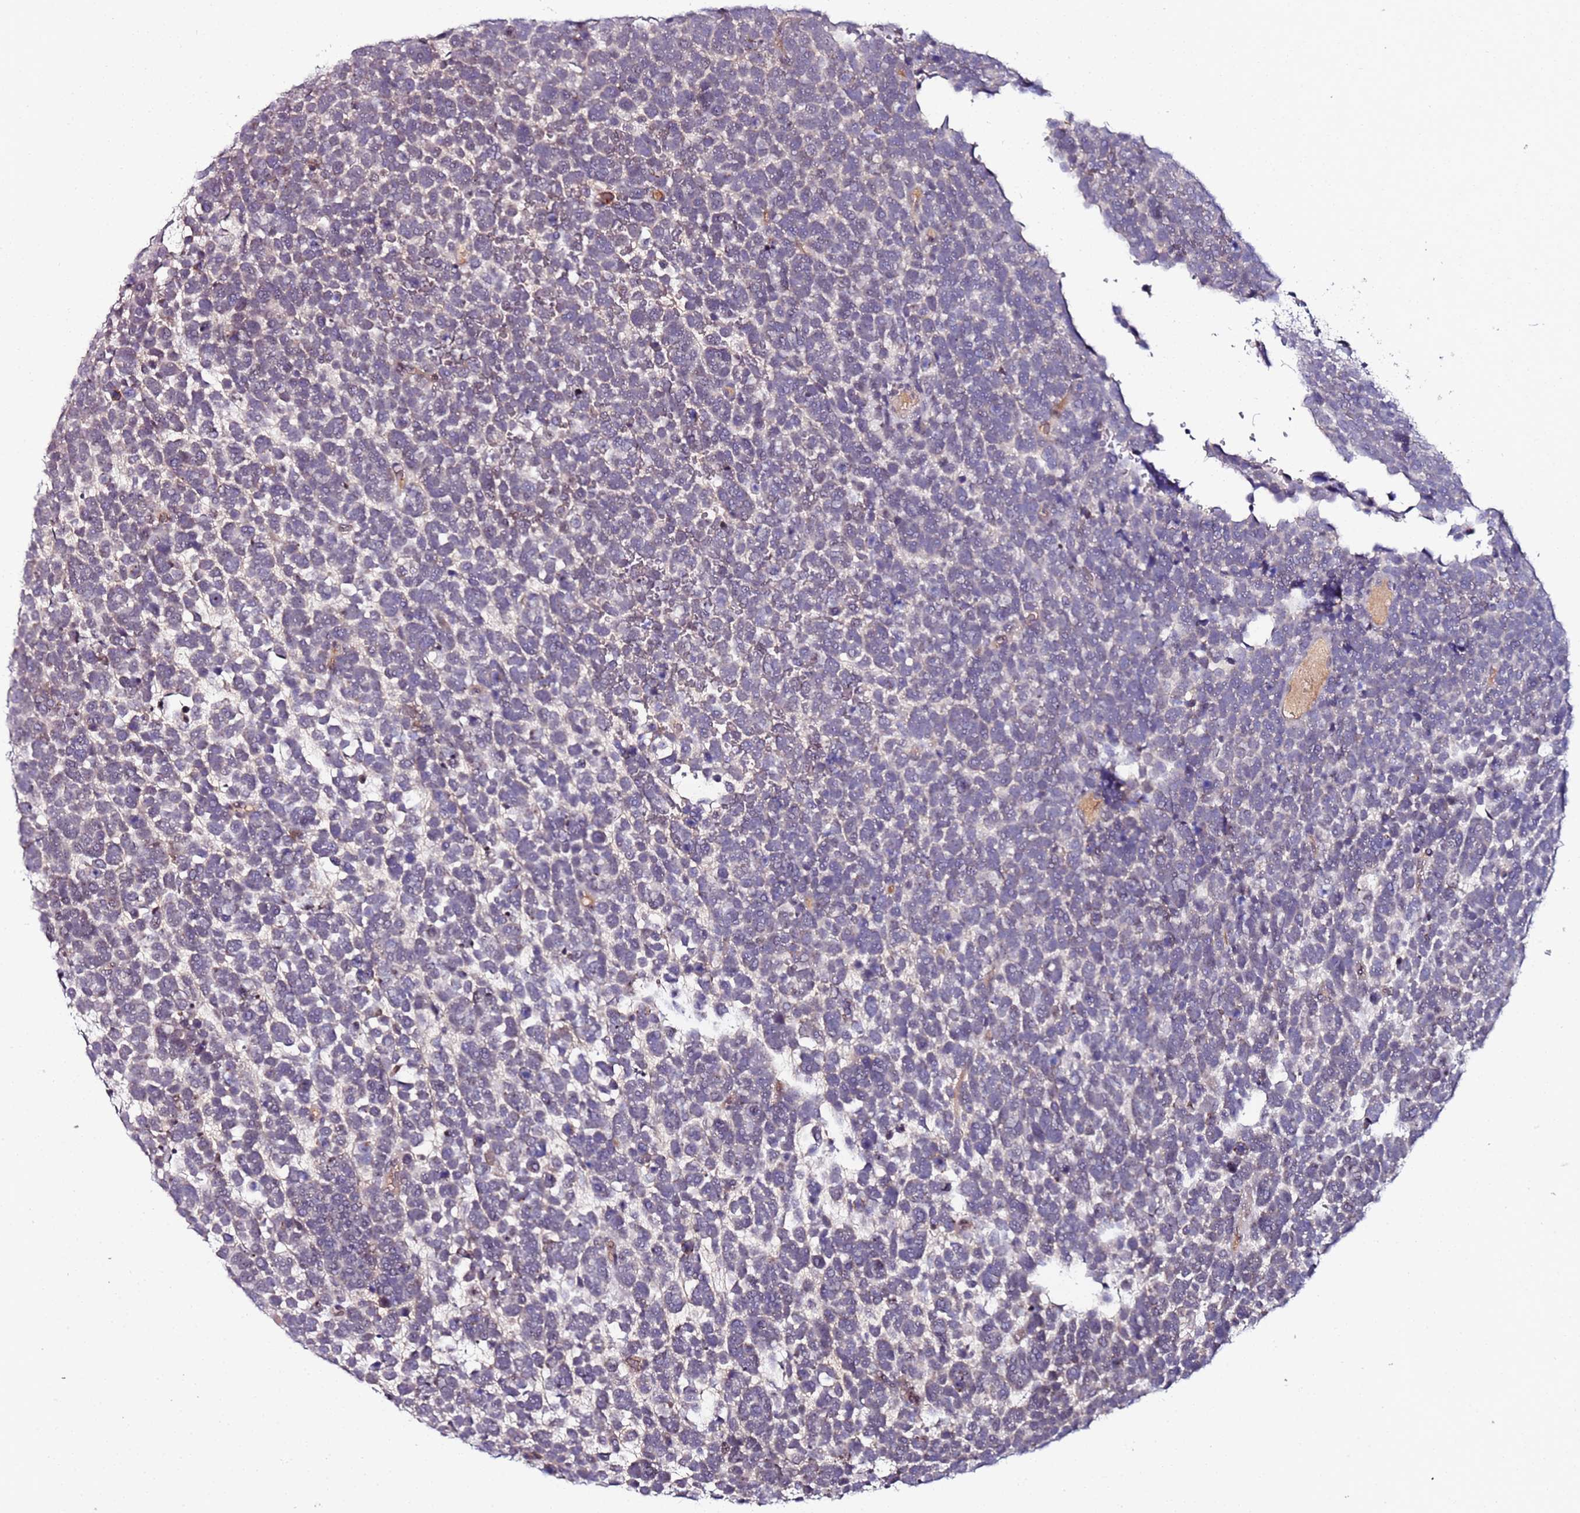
{"staining": {"intensity": "negative", "quantity": "none", "location": "none"}, "tissue": "urothelial cancer", "cell_type": "Tumor cells", "image_type": "cancer", "snomed": [{"axis": "morphology", "description": "Urothelial carcinoma, High grade"}, {"axis": "topography", "description": "Urinary bladder"}], "caption": "An immunohistochemistry image of urothelial carcinoma (high-grade) is shown. There is no staining in tumor cells of urothelial carcinoma (high-grade).", "gene": "DUSP28", "patient": {"sex": "female", "age": 82}}